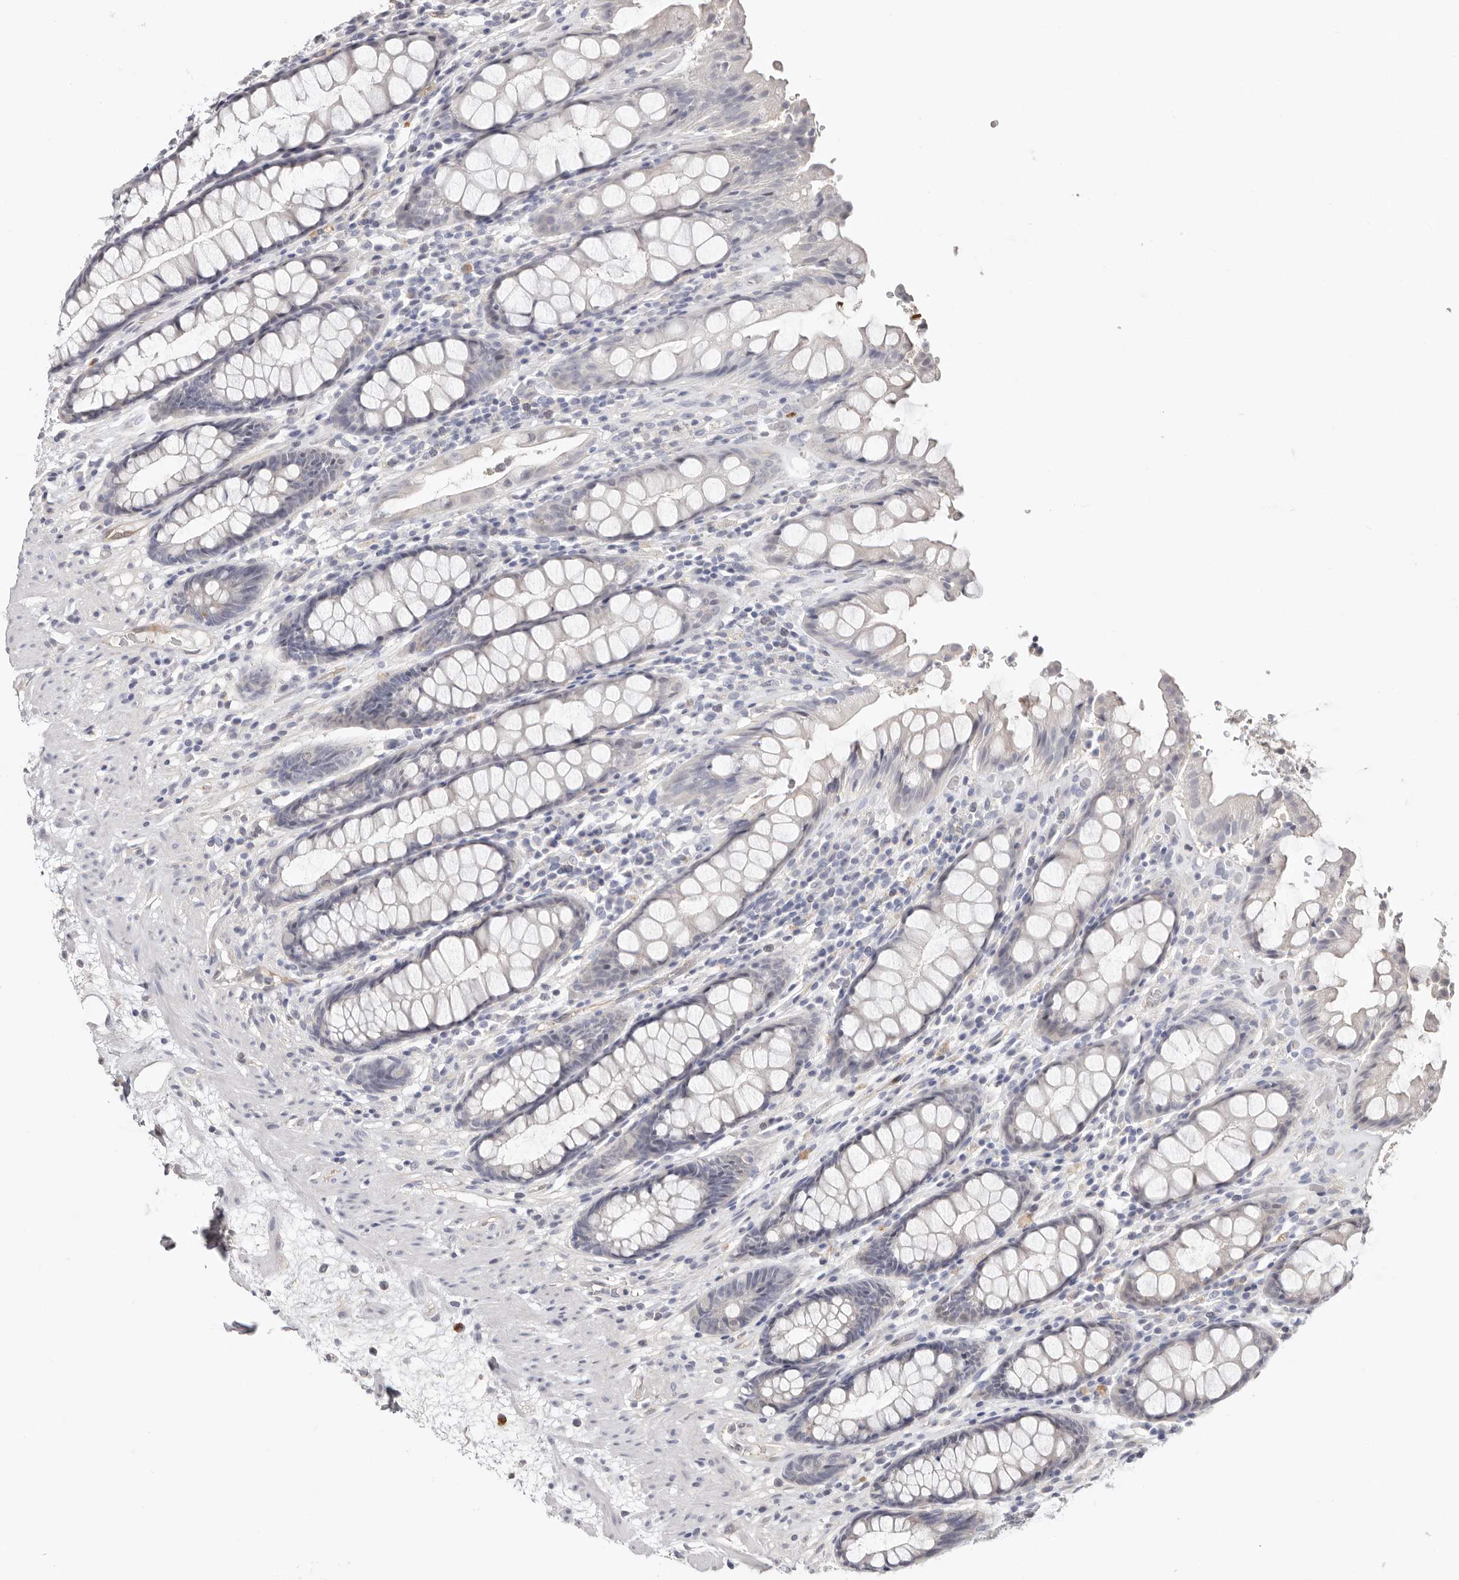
{"staining": {"intensity": "negative", "quantity": "none", "location": "none"}, "tissue": "rectum", "cell_type": "Glandular cells", "image_type": "normal", "snomed": [{"axis": "morphology", "description": "Normal tissue, NOS"}, {"axis": "topography", "description": "Rectum"}], "caption": "This is a photomicrograph of immunohistochemistry staining of benign rectum, which shows no expression in glandular cells. The staining was performed using DAB to visualize the protein expression in brown, while the nuclei were stained in blue with hematoxylin (Magnification: 20x).", "gene": "PKDCC", "patient": {"sex": "male", "age": 64}}